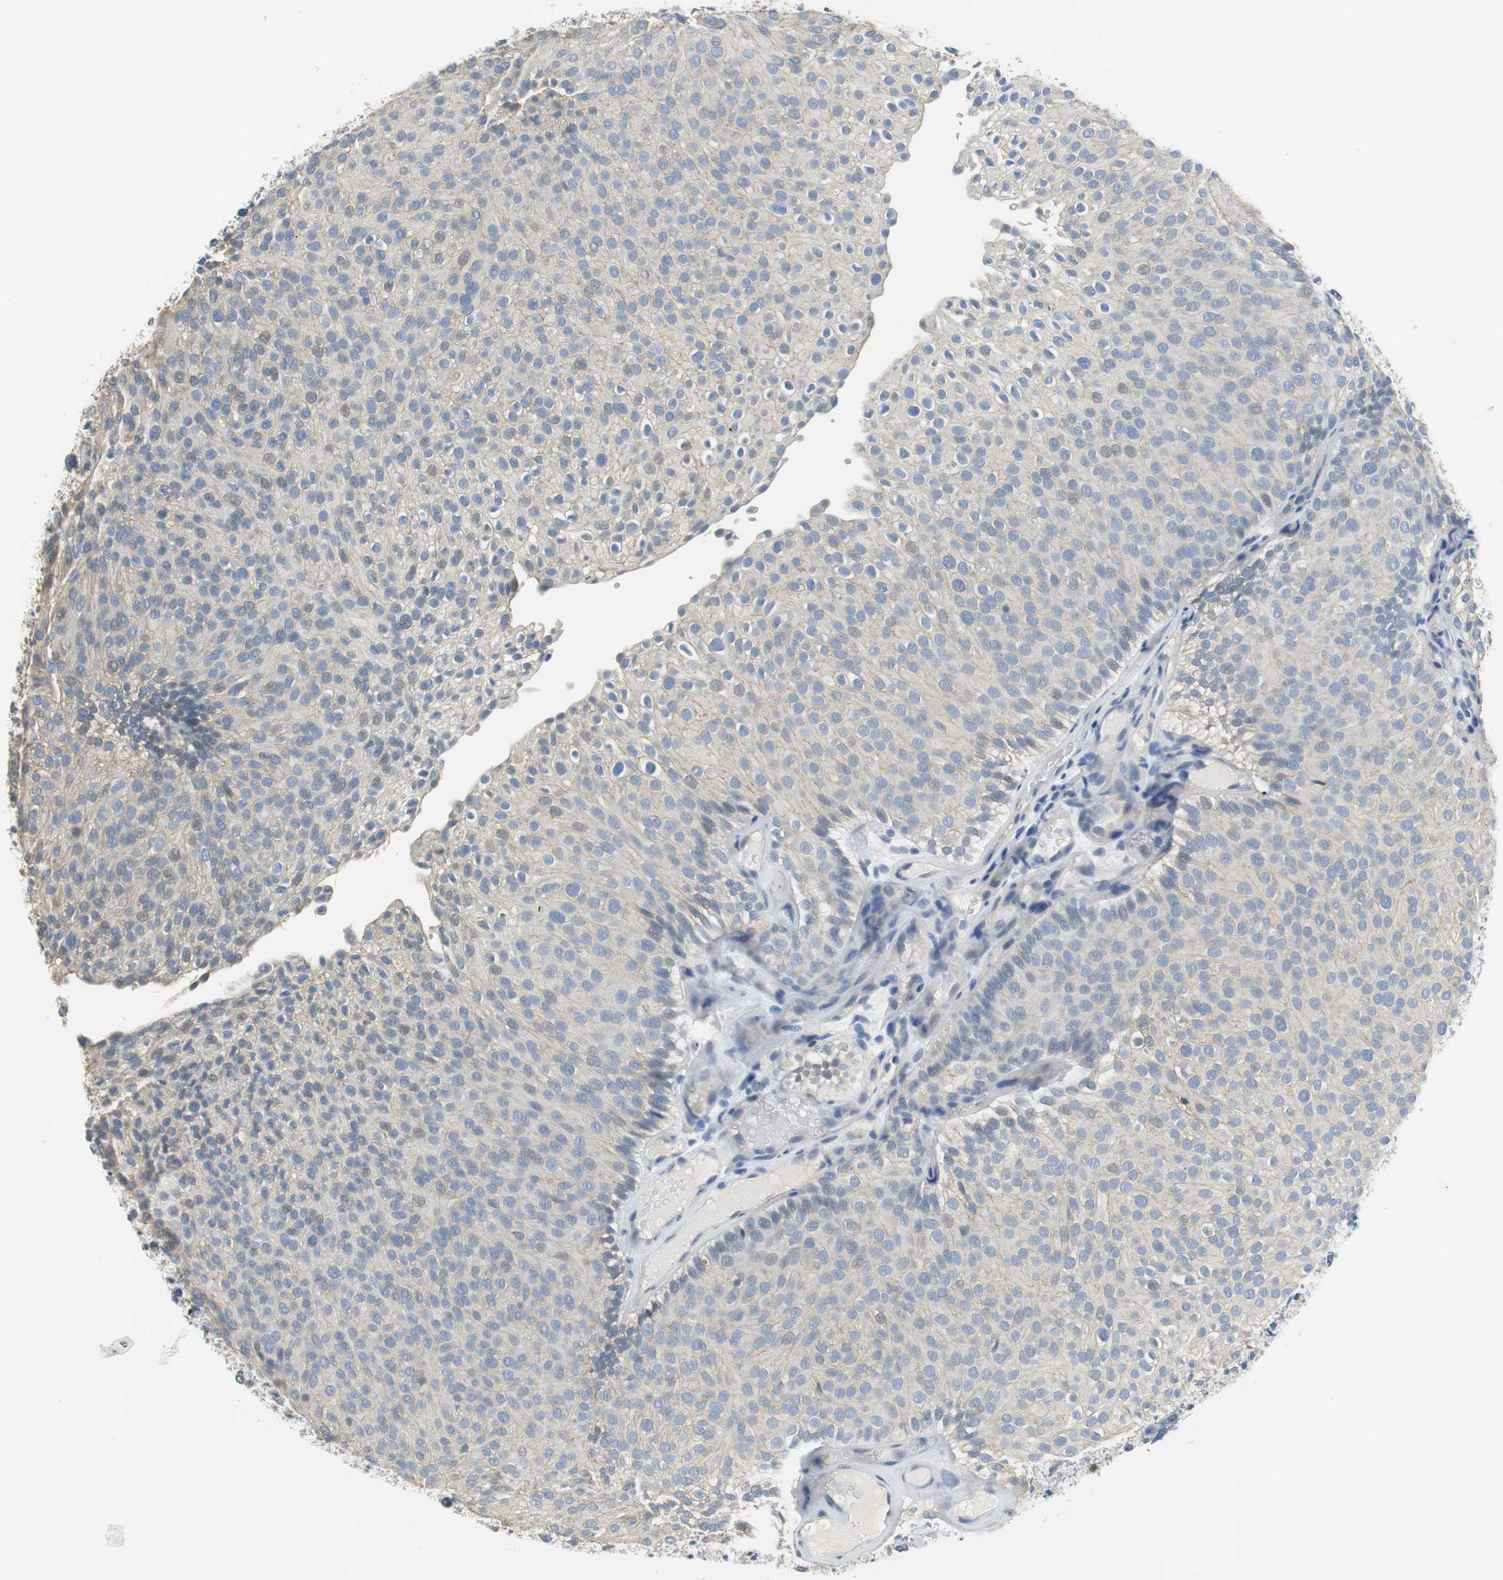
{"staining": {"intensity": "weak", "quantity": "25%-75%", "location": "cytoplasmic/membranous"}, "tissue": "urothelial cancer", "cell_type": "Tumor cells", "image_type": "cancer", "snomed": [{"axis": "morphology", "description": "Urothelial carcinoma, Low grade"}, {"axis": "topography", "description": "Urinary bladder"}], "caption": "Immunohistochemical staining of human low-grade urothelial carcinoma demonstrates low levels of weak cytoplasmic/membranous protein expression in approximately 25%-75% of tumor cells. (Stains: DAB in brown, nuclei in blue, Microscopy: brightfield microscopy at high magnification).", "gene": "MUC7", "patient": {"sex": "male", "age": 78}}